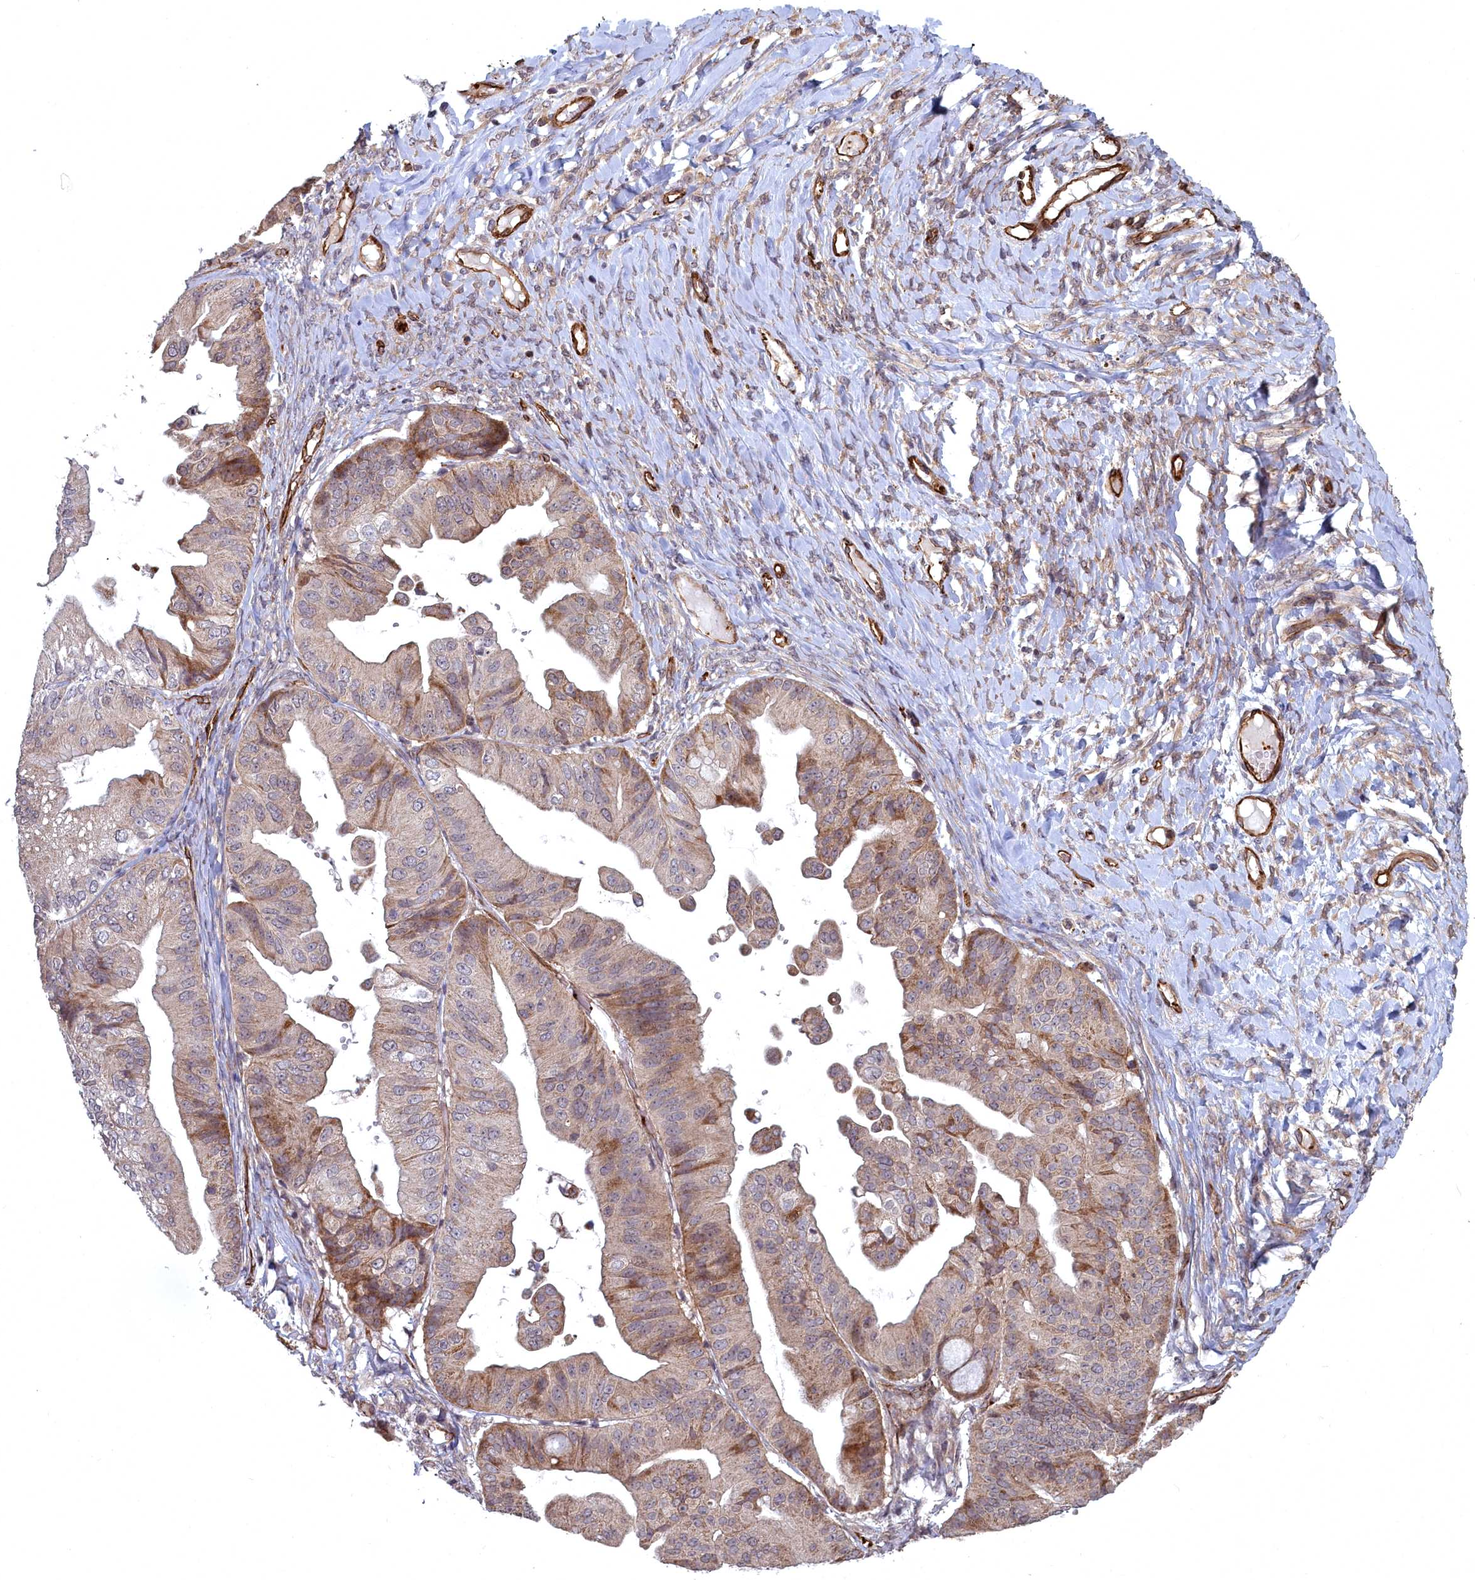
{"staining": {"intensity": "moderate", "quantity": "25%-75%", "location": "cytoplasmic/membranous"}, "tissue": "ovarian cancer", "cell_type": "Tumor cells", "image_type": "cancer", "snomed": [{"axis": "morphology", "description": "Cystadenocarcinoma, mucinous, NOS"}, {"axis": "topography", "description": "Ovary"}], "caption": "High-power microscopy captured an immunohistochemistry (IHC) image of ovarian cancer, revealing moderate cytoplasmic/membranous expression in about 25%-75% of tumor cells.", "gene": "TSPYL4", "patient": {"sex": "female", "age": 61}}